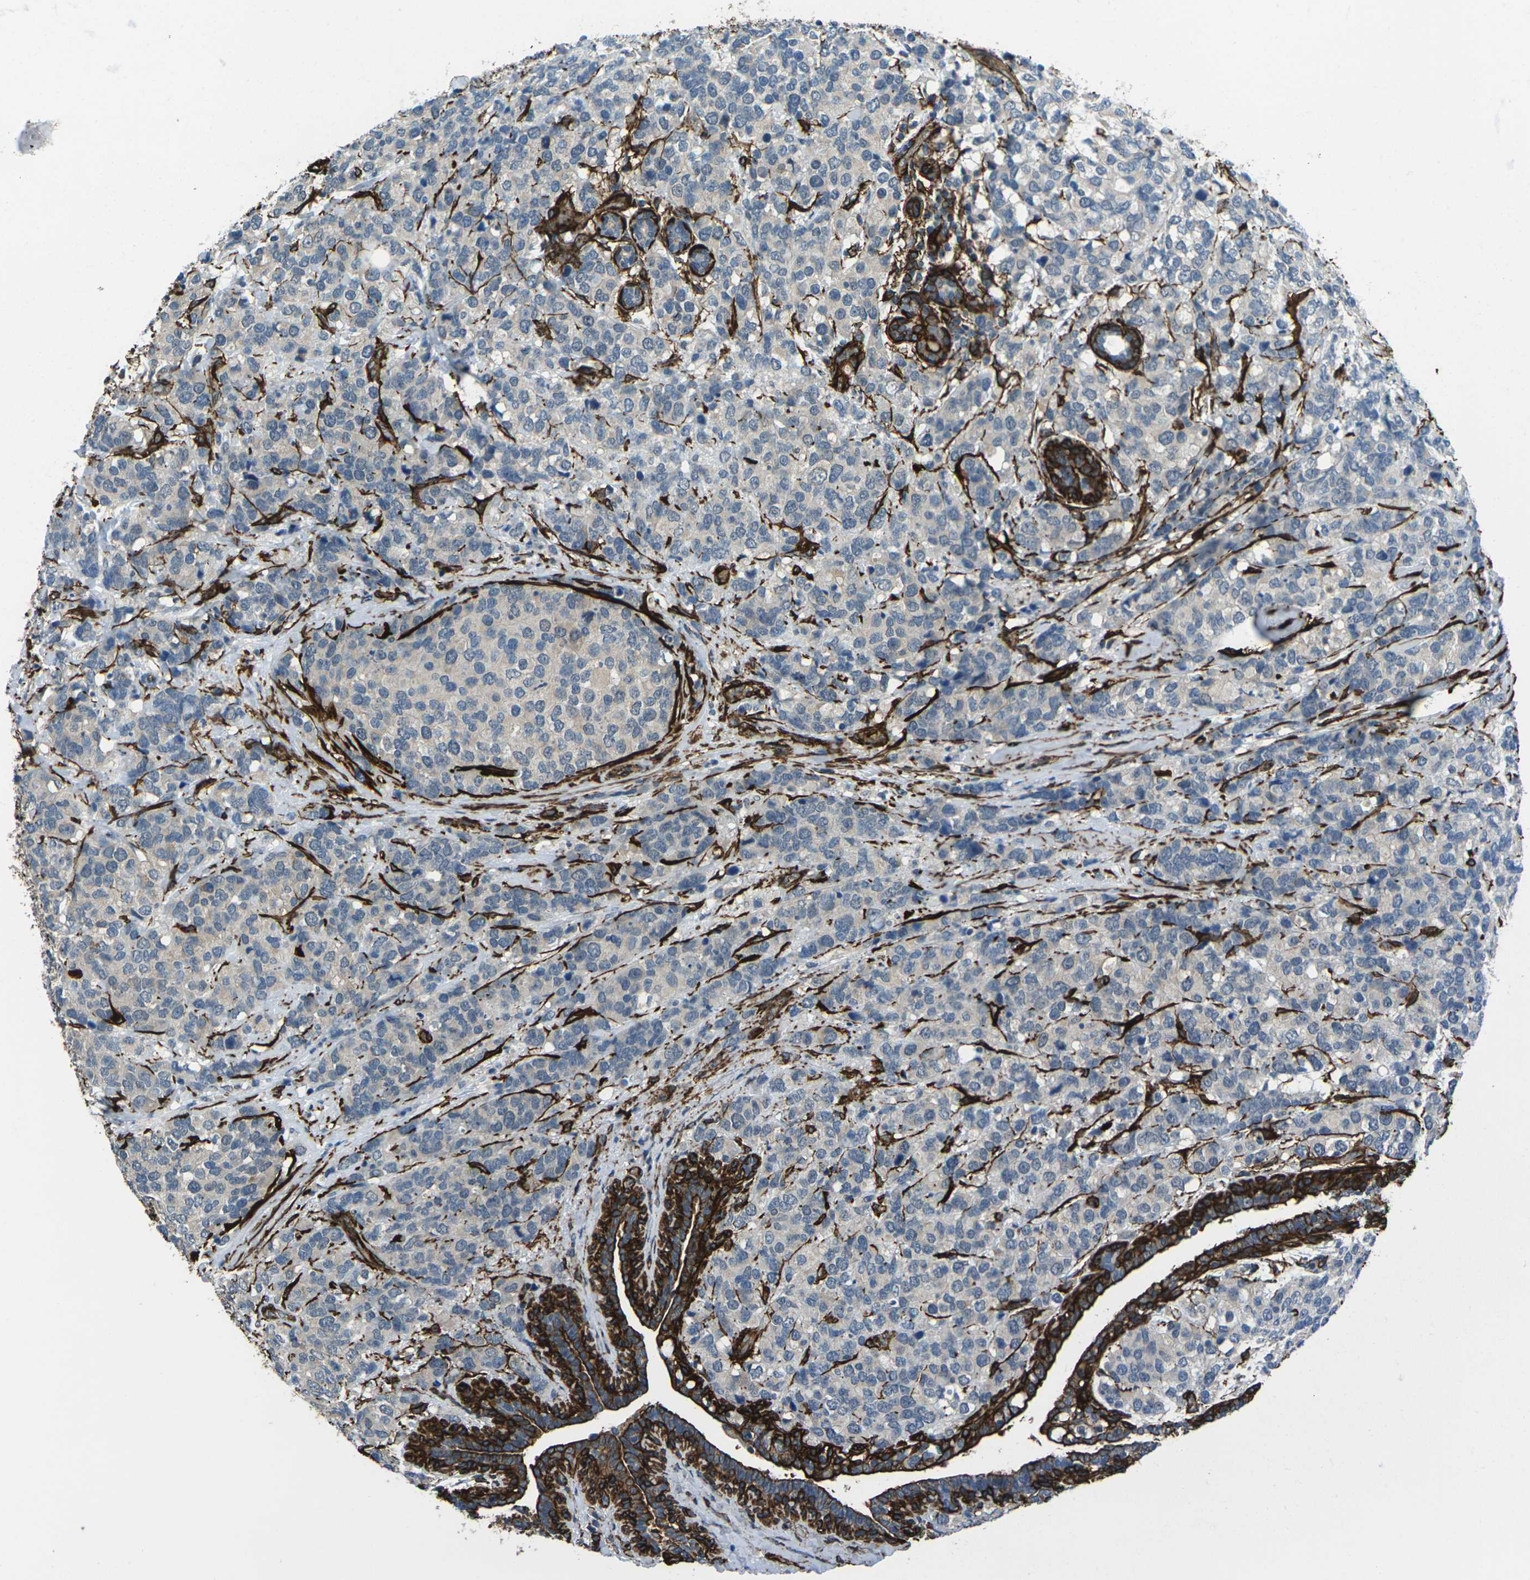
{"staining": {"intensity": "negative", "quantity": "none", "location": "none"}, "tissue": "breast cancer", "cell_type": "Tumor cells", "image_type": "cancer", "snomed": [{"axis": "morphology", "description": "Lobular carcinoma"}, {"axis": "topography", "description": "Breast"}], "caption": "Immunohistochemistry image of neoplastic tissue: breast lobular carcinoma stained with DAB (3,3'-diaminobenzidine) shows no significant protein staining in tumor cells. (DAB IHC, high magnification).", "gene": "GRAMD1C", "patient": {"sex": "female", "age": 59}}